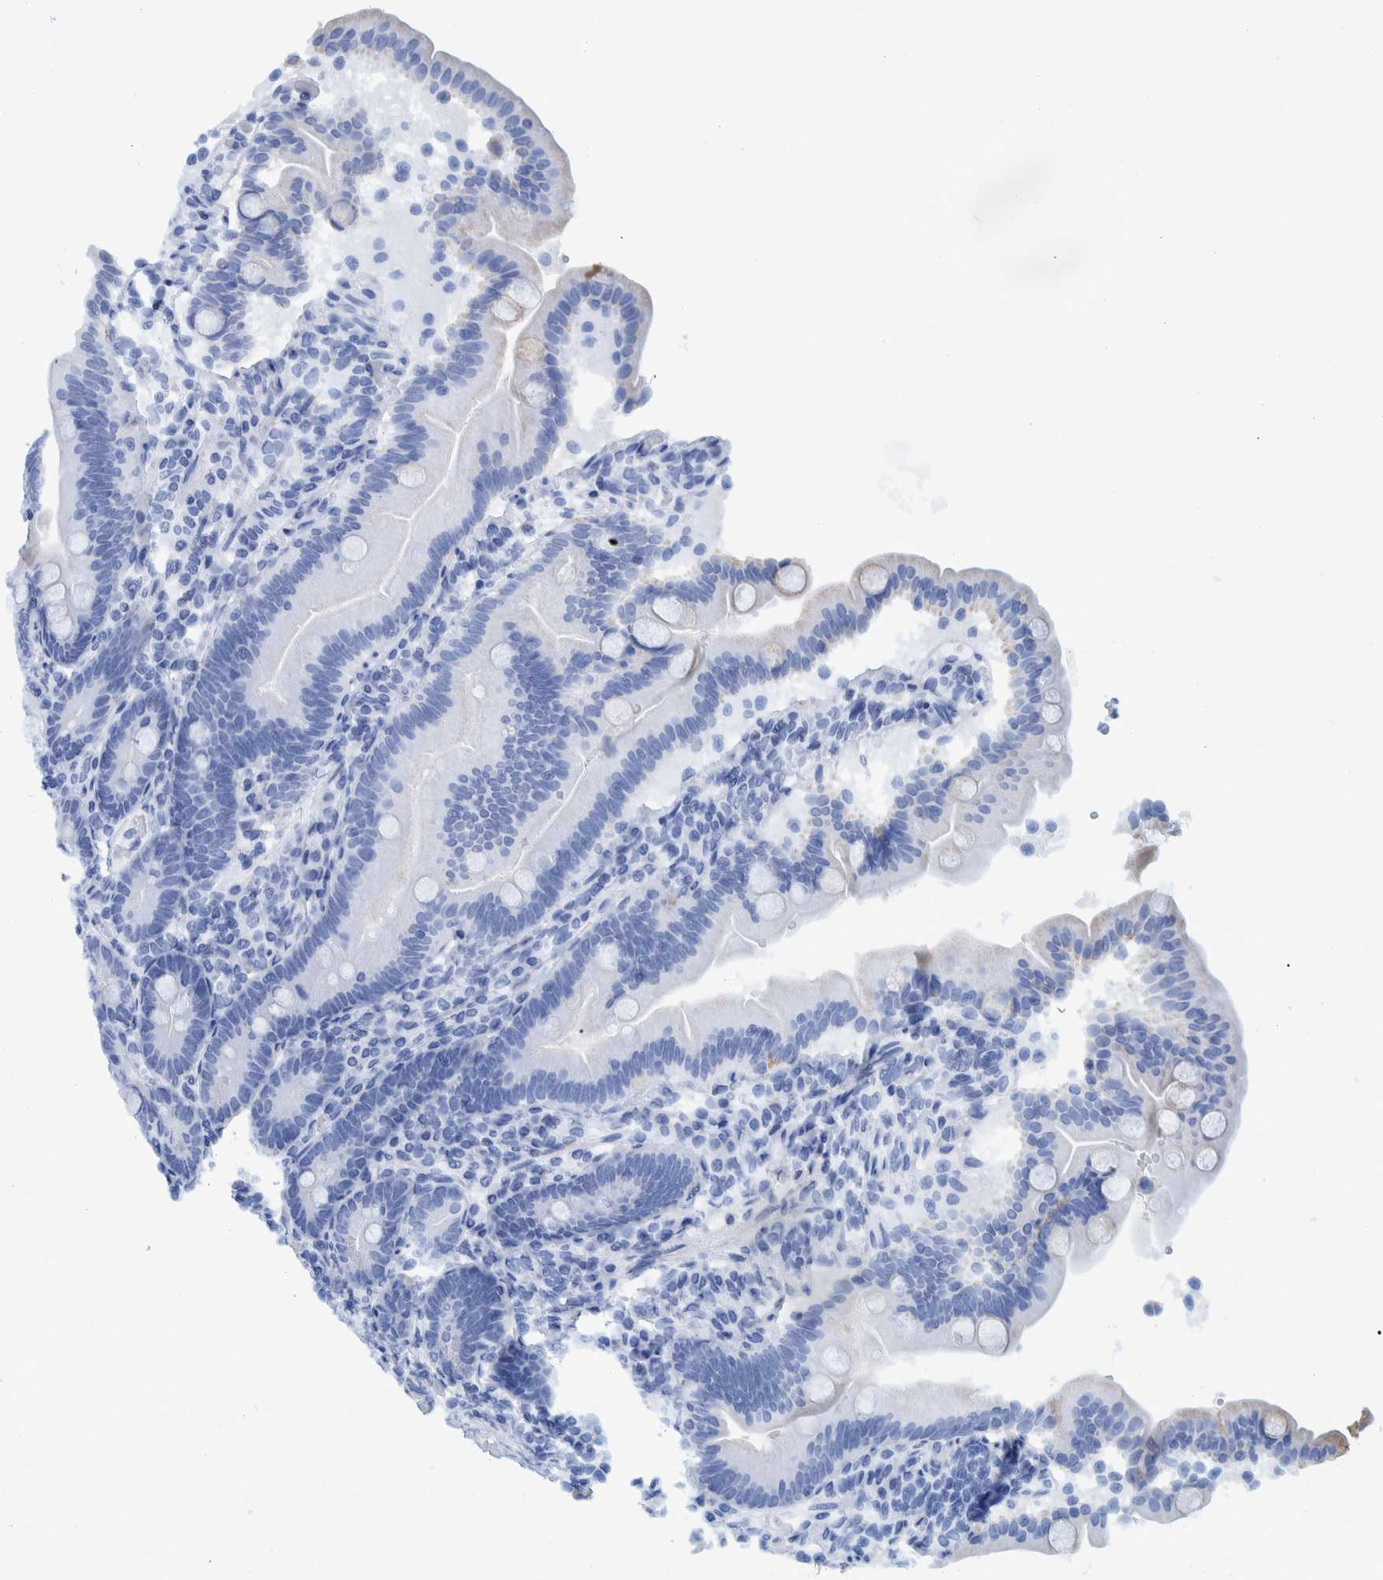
{"staining": {"intensity": "strong", "quantity": "<25%", "location": "cytoplasmic/membranous"}, "tissue": "duodenum", "cell_type": "Glandular cells", "image_type": "normal", "snomed": [{"axis": "morphology", "description": "Normal tissue, NOS"}, {"axis": "topography", "description": "Duodenum"}], "caption": "Immunohistochemistry (IHC) (DAB (3,3'-diaminobenzidine)) staining of unremarkable duodenum displays strong cytoplasmic/membranous protein staining in approximately <25% of glandular cells.", "gene": "BZW2", "patient": {"sex": "male", "age": 54}}